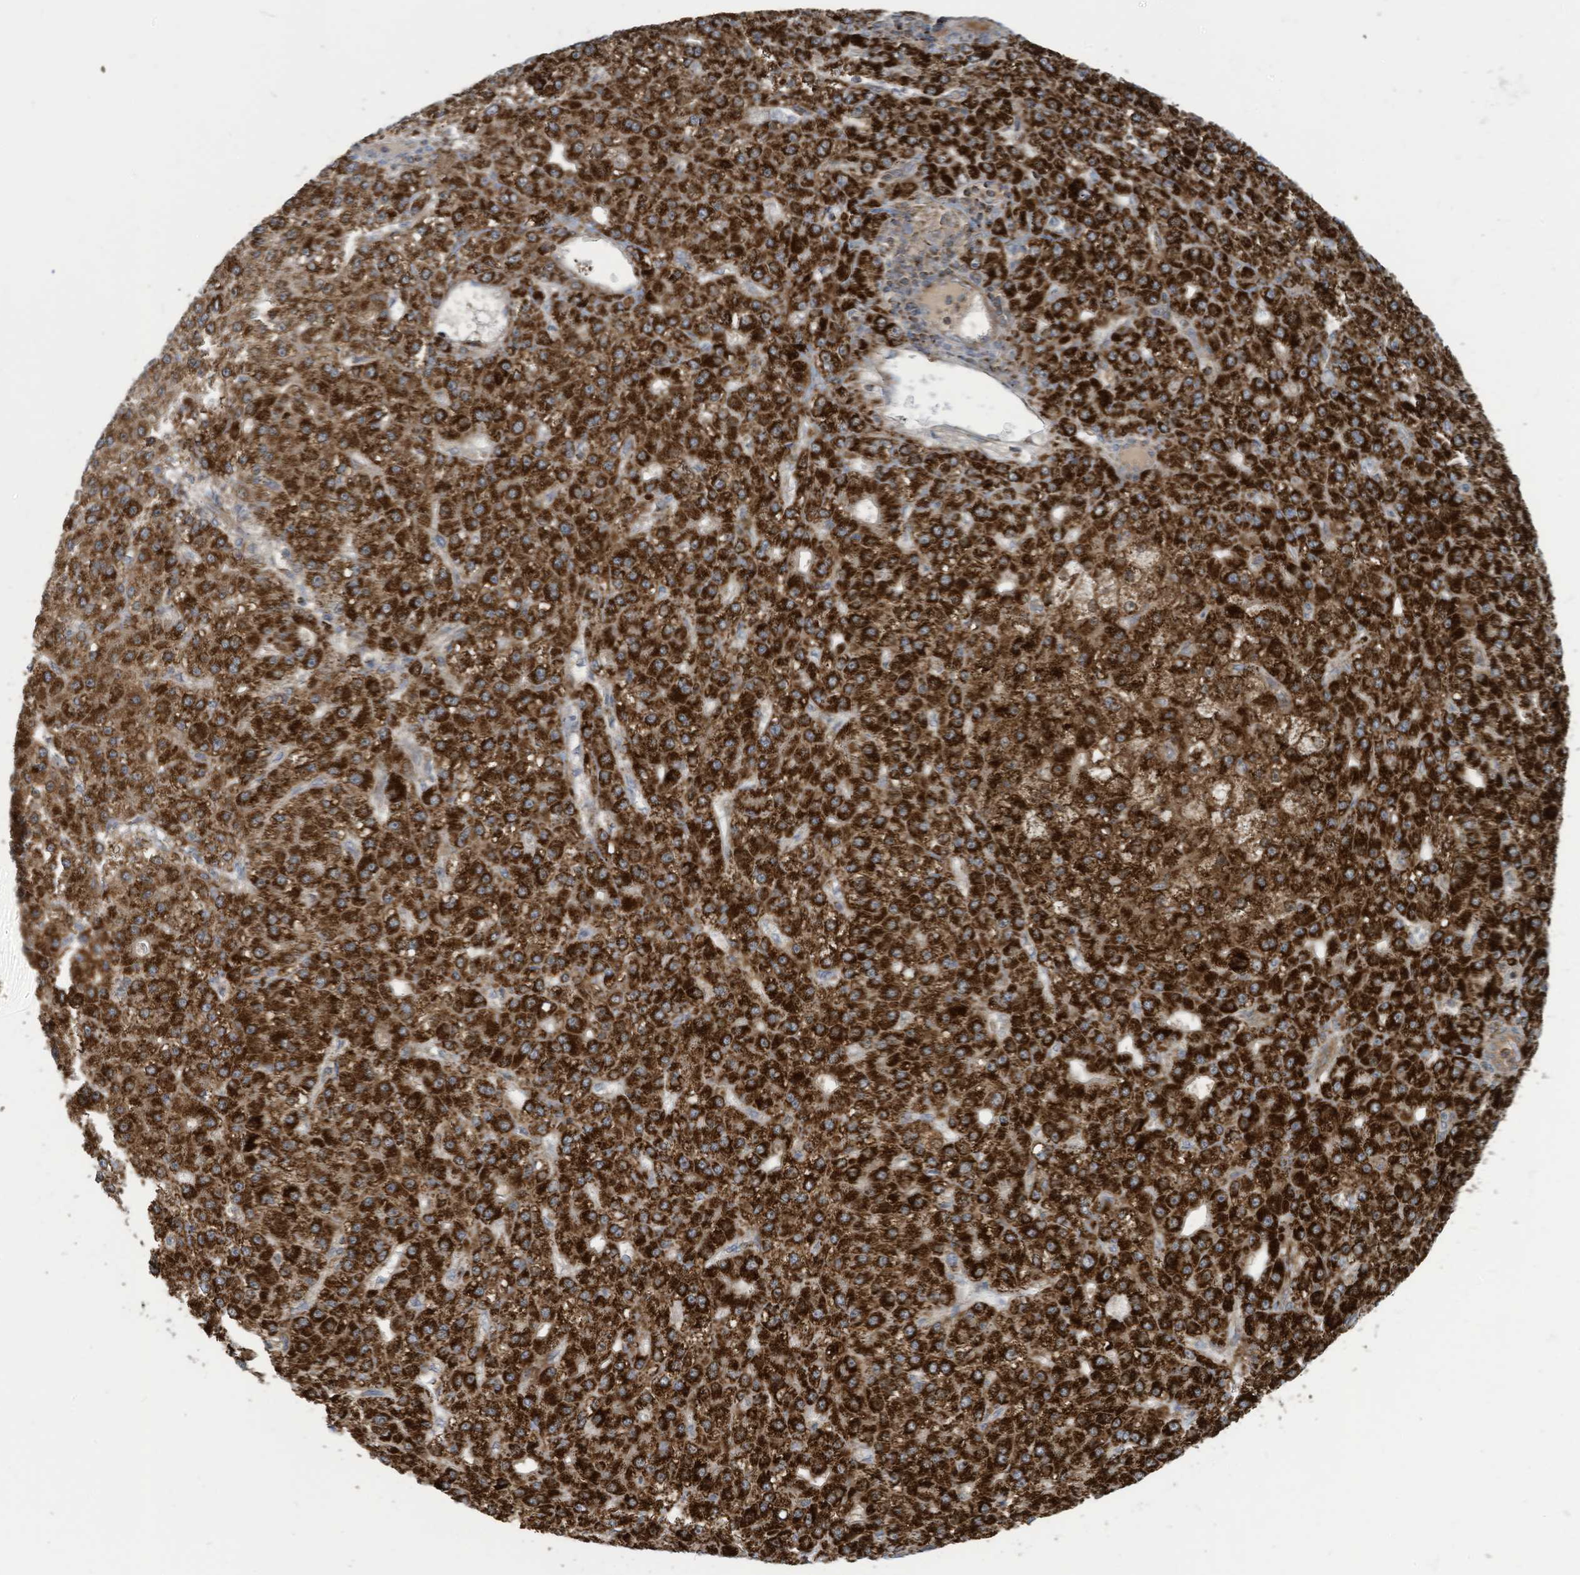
{"staining": {"intensity": "strong", "quantity": ">75%", "location": "cytoplasmic/membranous"}, "tissue": "liver cancer", "cell_type": "Tumor cells", "image_type": "cancer", "snomed": [{"axis": "morphology", "description": "Carcinoma, Hepatocellular, NOS"}, {"axis": "topography", "description": "Liver"}], "caption": "IHC of human liver cancer shows high levels of strong cytoplasmic/membranous positivity in approximately >75% of tumor cells.", "gene": "COX10", "patient": {"sex": "male", "age": 67}}